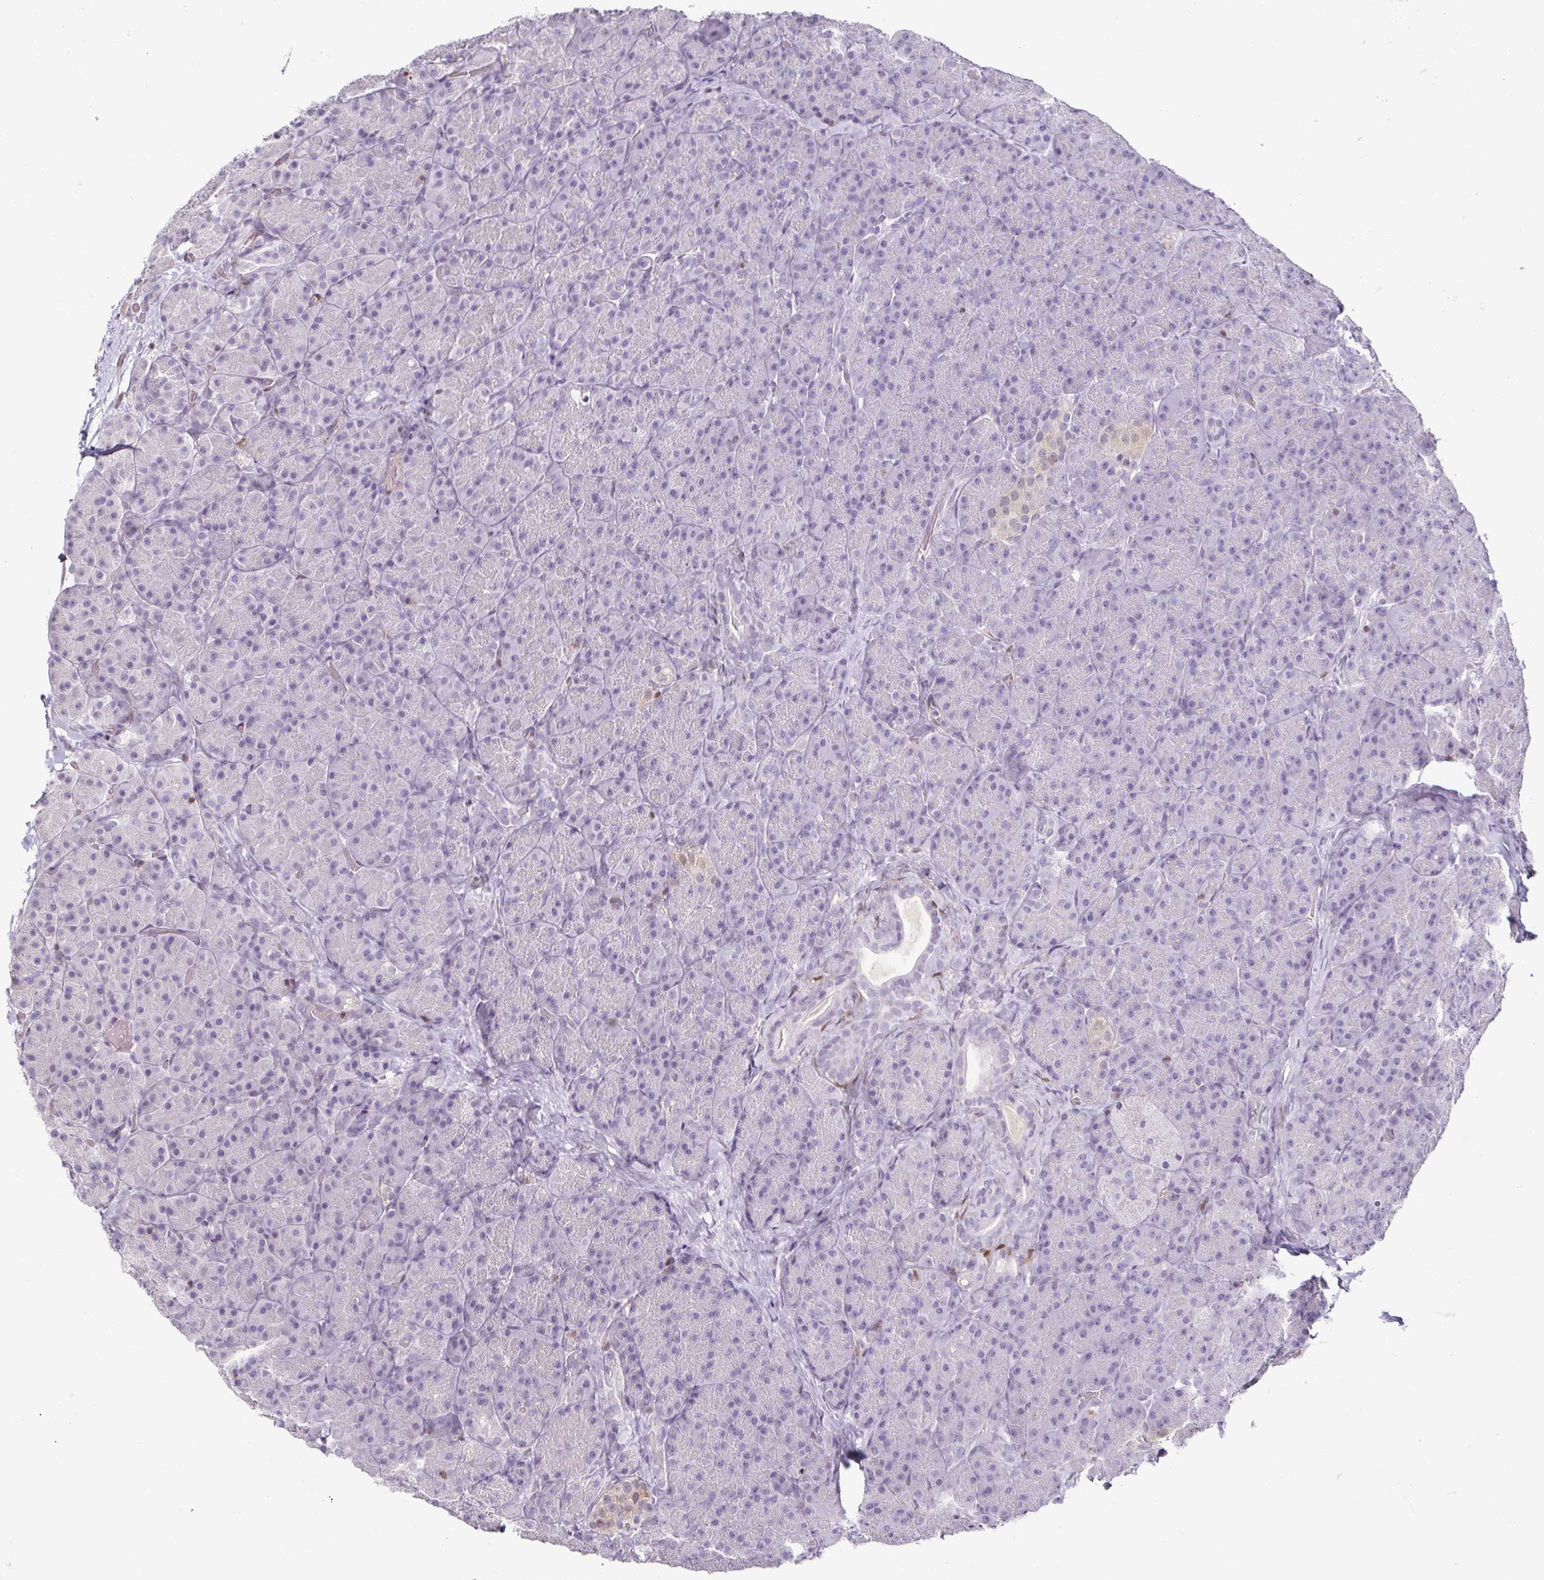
{"staining": {"intensity": "negative", "quantity": "none", "location": "none"}, "tissue": "pancreas", "cell_type": "Exocrine glandular cells", "image_type": "normal", "snomed": [{"axis": "morphology", "description": "Normal tissue, NOS"}, {"axis": "topography", "description": "Pancreas"}], "caption": "Exocrine glandular cells are negative for protein expression in unremarkable human pancreas. (Stains: DAB (3,3'-diaminobenzidine) immunohistochemistry with hematoxylin counter stain, Microscopy: brightfield microscopy at high magnification).", "gene": "HOPX", "patient": {"sex": "male", "age": 57}}